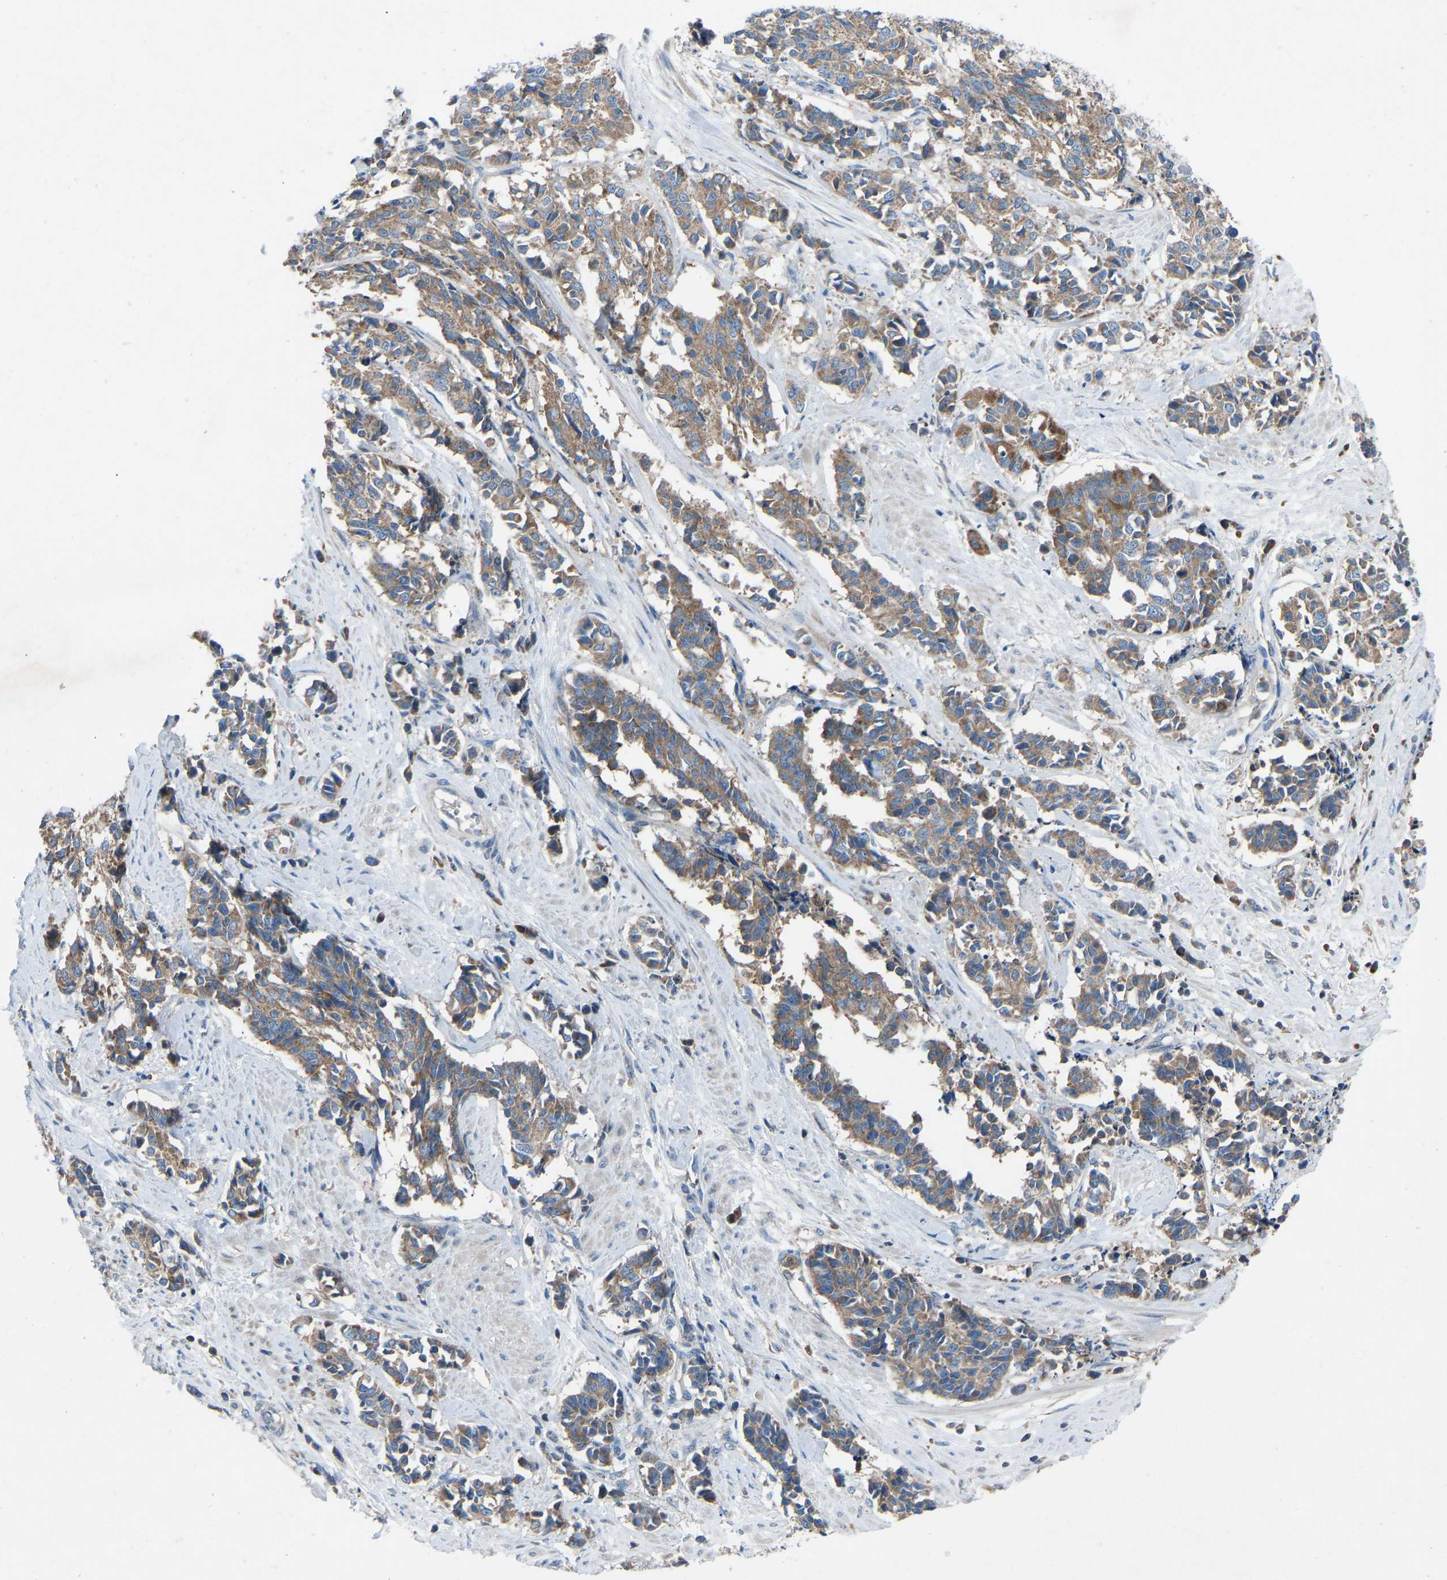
{"staining": {"intensity": "moderate", "quantity": ">75%", "location": "cytoplasmic/membranous"}, "tissue": "cervical cancer", "cell_type": "Tumor cells", "image_type": "cancer", "snomed": [{"axis": "morphology", "description": "Squamous cell carcinoma, NOS"}, {"axis": "topography", "description": "Cervix"}], "caption": "The photomicrograph shows staining of cervical cancer (squamous cell carcinoma), revealing moderate cytoplasmic/membranous protein expression (brown color) within tumor cells.", "gene": "GRK6", "patient": {"sex": "female", "age": 35}}